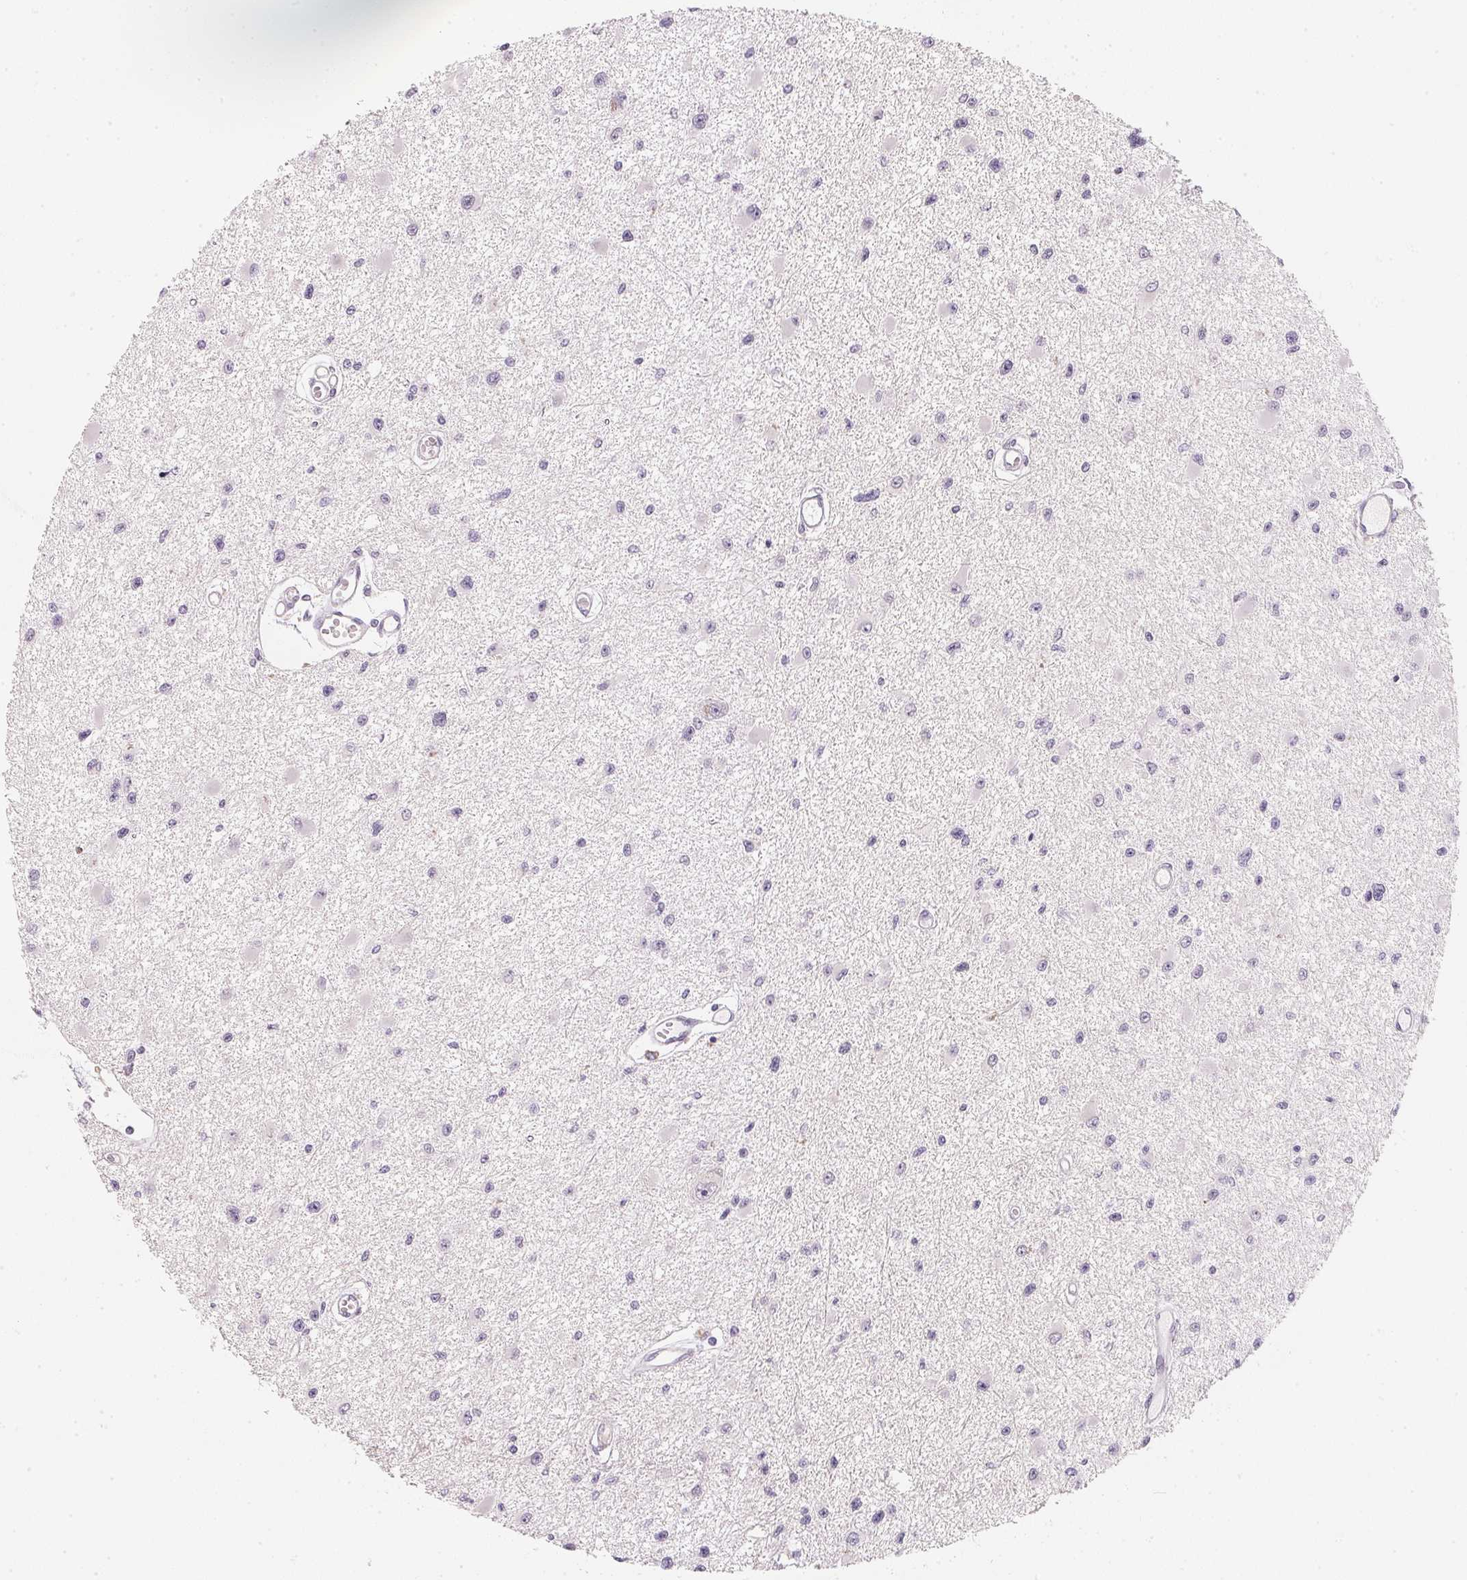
{"staining": {"intensity": "negative", "quantity": "none", "location": "none"}, "tissue": "glioma", "cell_type": "Tumor cells", "image_type": "cancer", "snomed": [{"axis": "morphology", "description": "Glioma, malignant, High grade"}, {"axis": "topography", "description": "Brain"}], "caption": "The immunohistochemistry image has no significant staining in tumor cells of glioma tissue.", "gene": "CFAP276", "patient": {"sex": "male", "age": 54}}